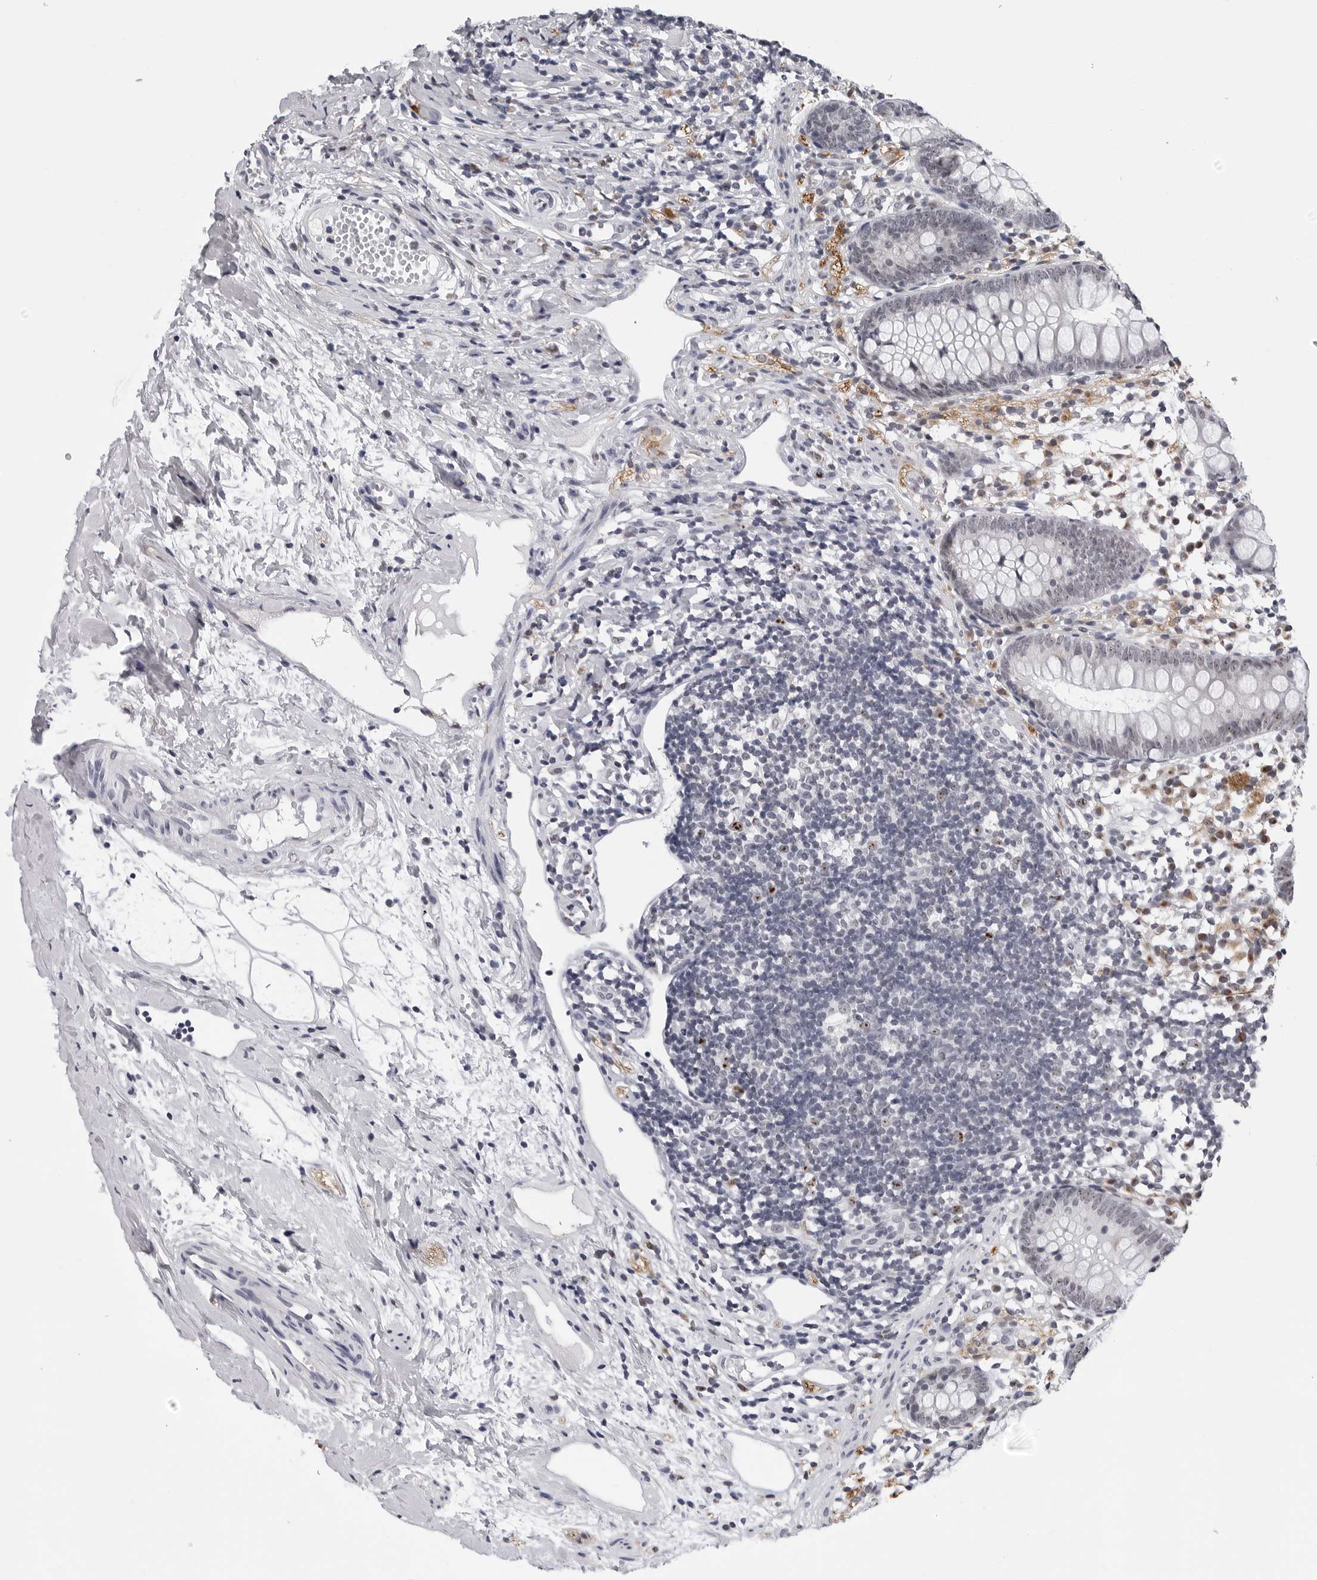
{"staining": {"intensity": "negative", "quantity": "none", "location": "none"}, "tissue": "appendix", "cell_type": "Glandular cells", "image_type": "normal", "snomed": [{"axis": "morphology", "description": "Normal tissue, NOS"}, {"axis": "topography", "description": "Appendix"}], "caption": "DAB immunohistochemical staining of unremarkable appendix demonstrates no significant staining in glandular cells.", "gene": "GNL2", "patient": {"sex": "female", "age": 20}}